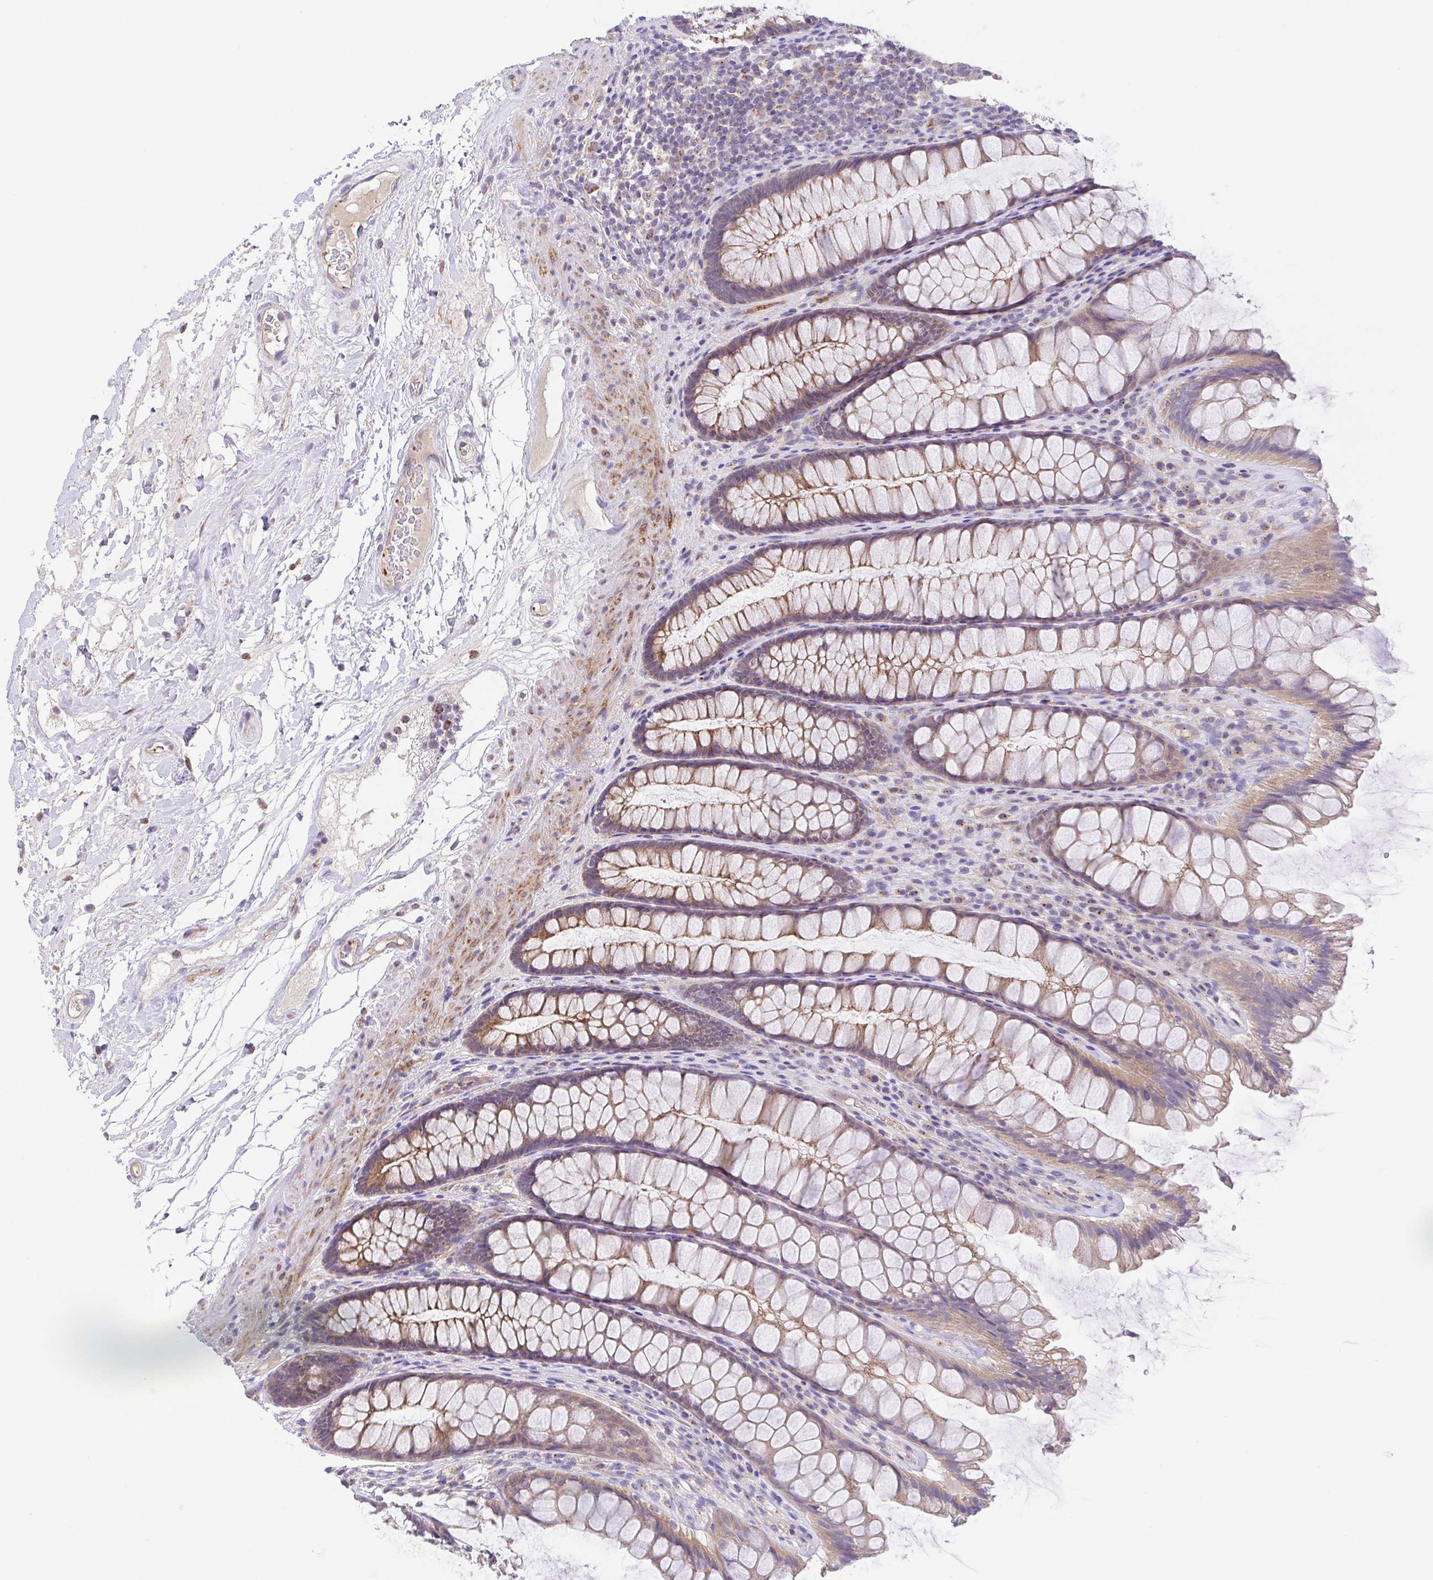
{"staining": {"intensity": "moderate", "quantity": "25%-75%", "location": "cytoplasmic/membranous"}, "tissue": "rectum", "cell_type": "Glandular cells", "image_type": "normal", "snomed": [{"axis": "morphology", "description": "Normal tissue, NOS"}, {"axis": "topography", "description": "Rectum"}], "caption": "Moderate cytoplasmic/membranous staining for a protein is identified in about 25%-75% of glandular cells of unremarkable rectum using immunohistochemistry (IHC).", "gene": "SLC13A1", "patient": {"sex": "male", "age": 72}}